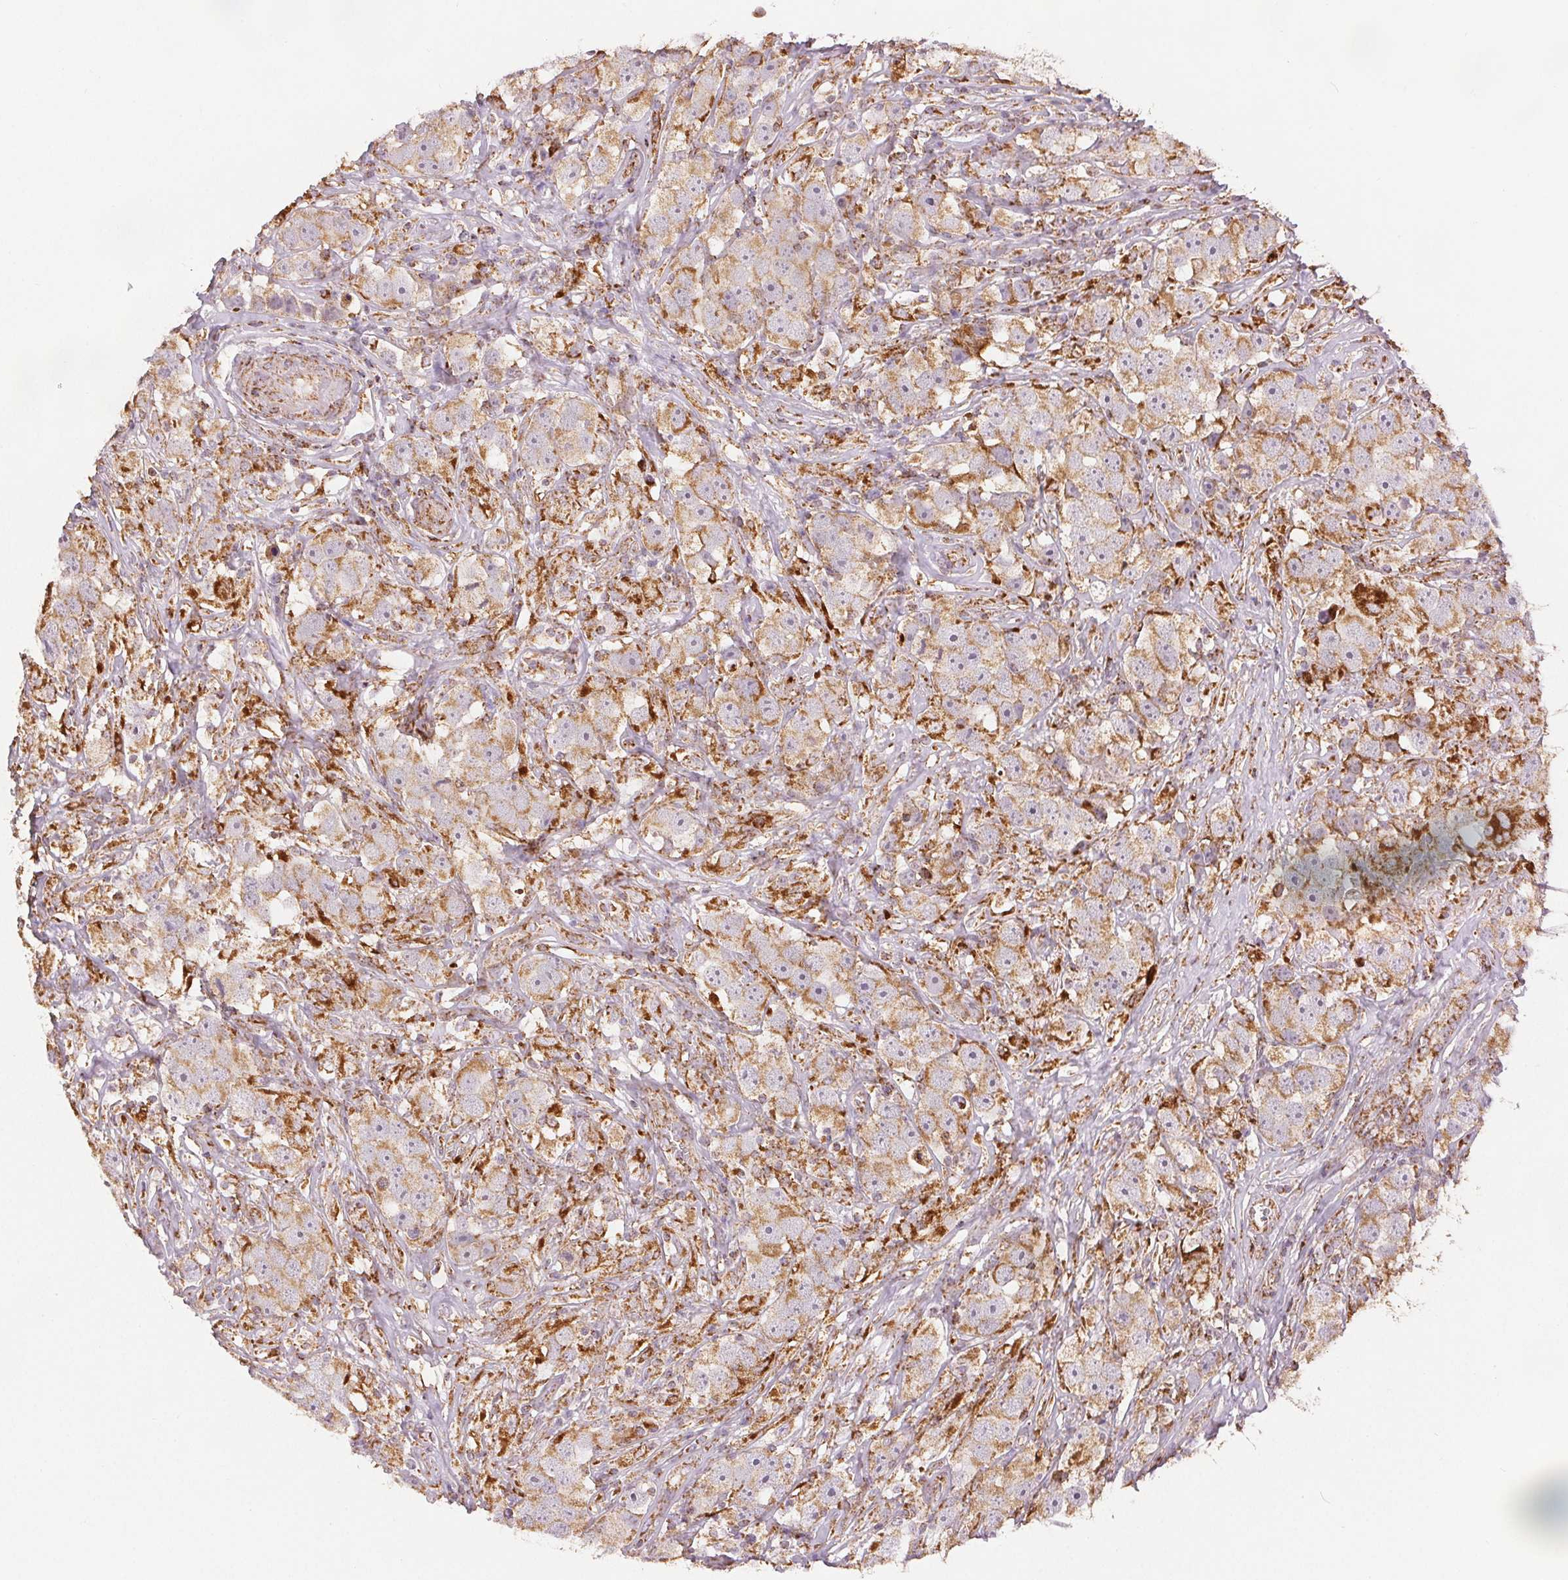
{"staining": {"intensity": "moderate", "quantity": "25%-75%", "location": "cytoplasmic/membranous"}, "tissue": "testis cancer", "cell_type": "Tumor cells", "image_type": "cancer", "snomed": [{"axis": "morphology", "description": "Seminoma, NOS"}, {"axis": "topography", "description": "Testis"}], "caption": "Immunohistochemistry histopathology image of neoplastic tissue: seminoma (testis) stained using immunohistochemistry exhibits medium levels of moderate protein expression localized specifically in the cytoplasmic/membranous of tumor cells, appearing as a cytoplasmic/membranous brown color.", "gene": "SDHB", "patient": {"sex": "male", "age": 49}}